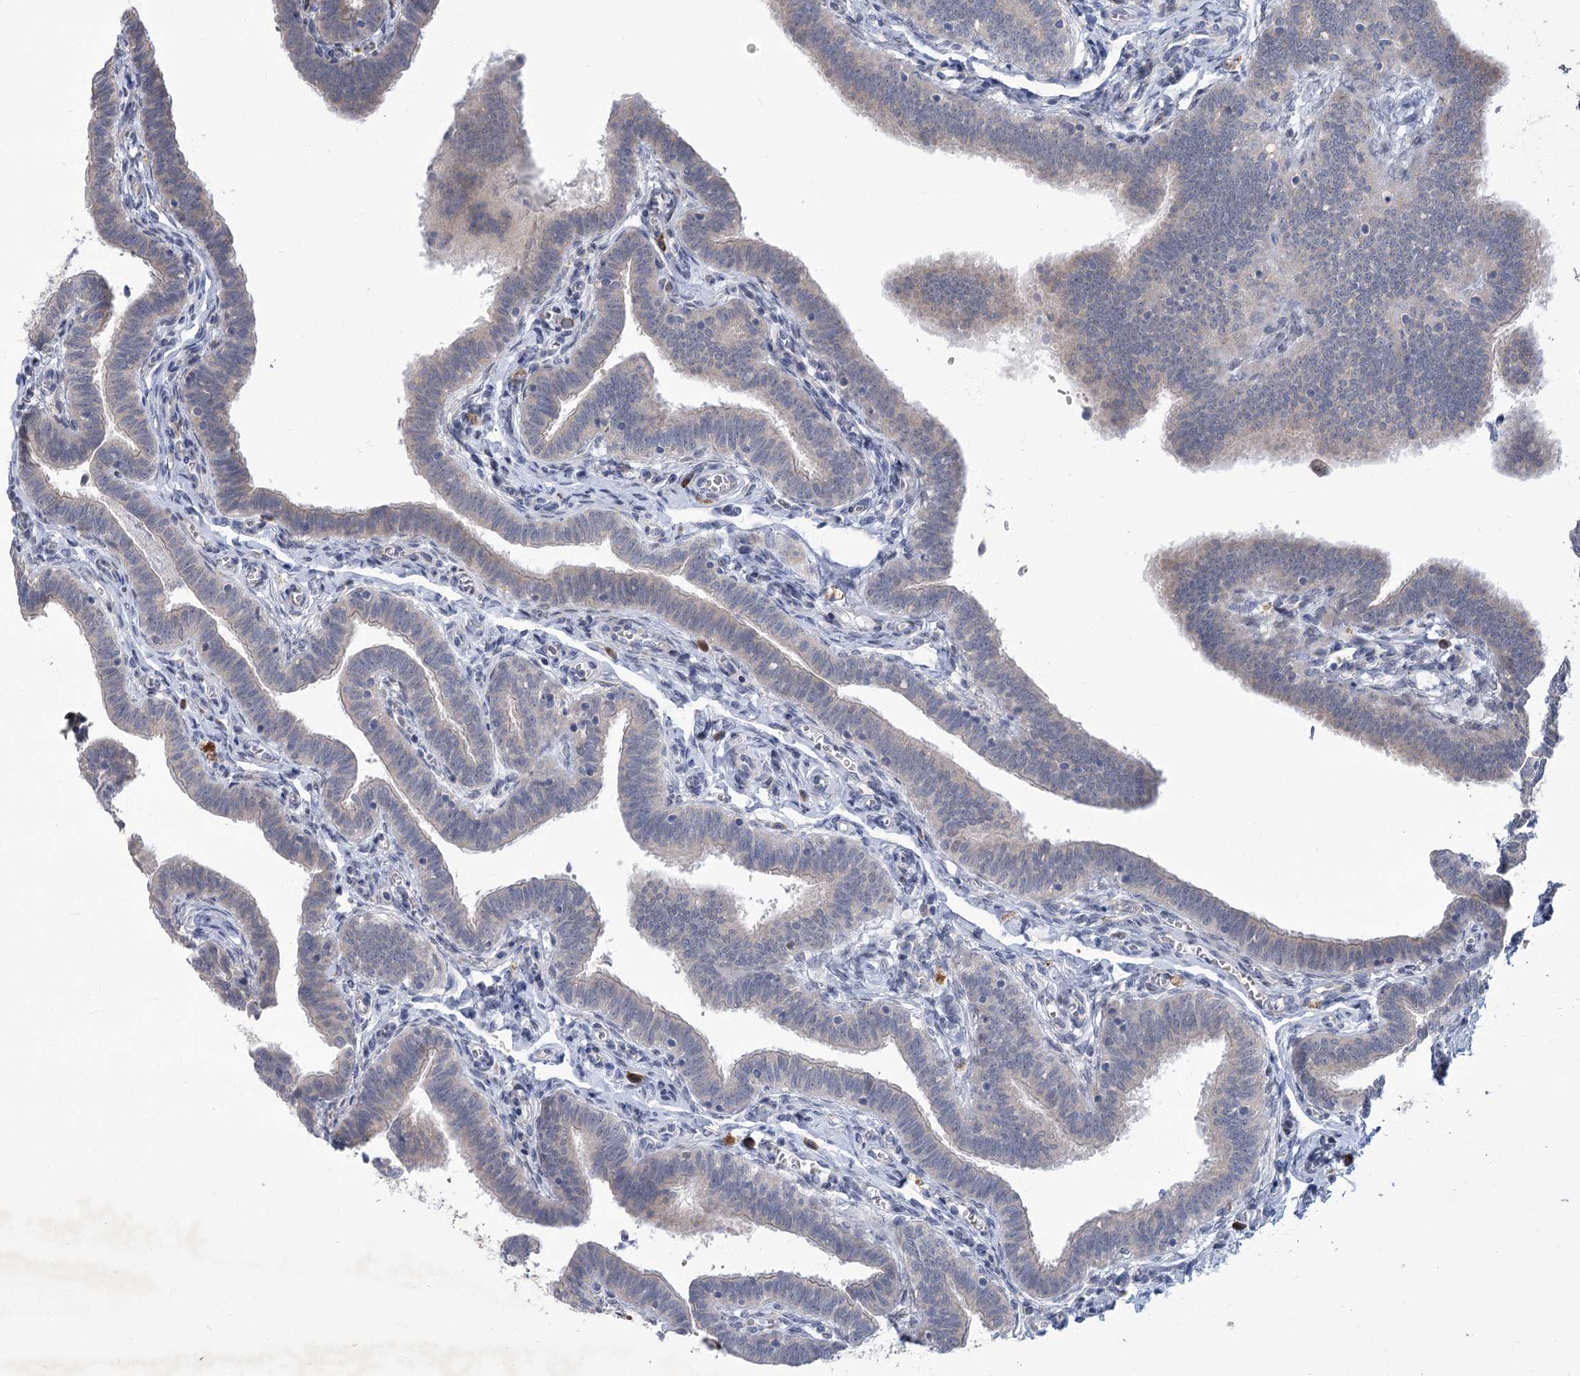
{"staining": {"intensity": "moderate", "quantity": "<25%", "location": "cytoplasmic/membranous"}, "tissue": "fallopian tube", "cell_type": "Glandular cells", "image_type": "normal", "snomed": [{"axis": "morphology", "description": "Normal tissue, NOS"}, {"axis": "topography", "description": "Fallopian tube"}], "caption": "Benign fallopian tube displays moderate cytoplasmic/membranous expression in about <25% of glandular cells, visualized by immunohistochemistry. (DAB (3,3'-diaminobenzidine) IHC with brightfield microscopy, high magnification).", "gene": "GCNT4", "patient": {"sex": "female", "age": 36}}